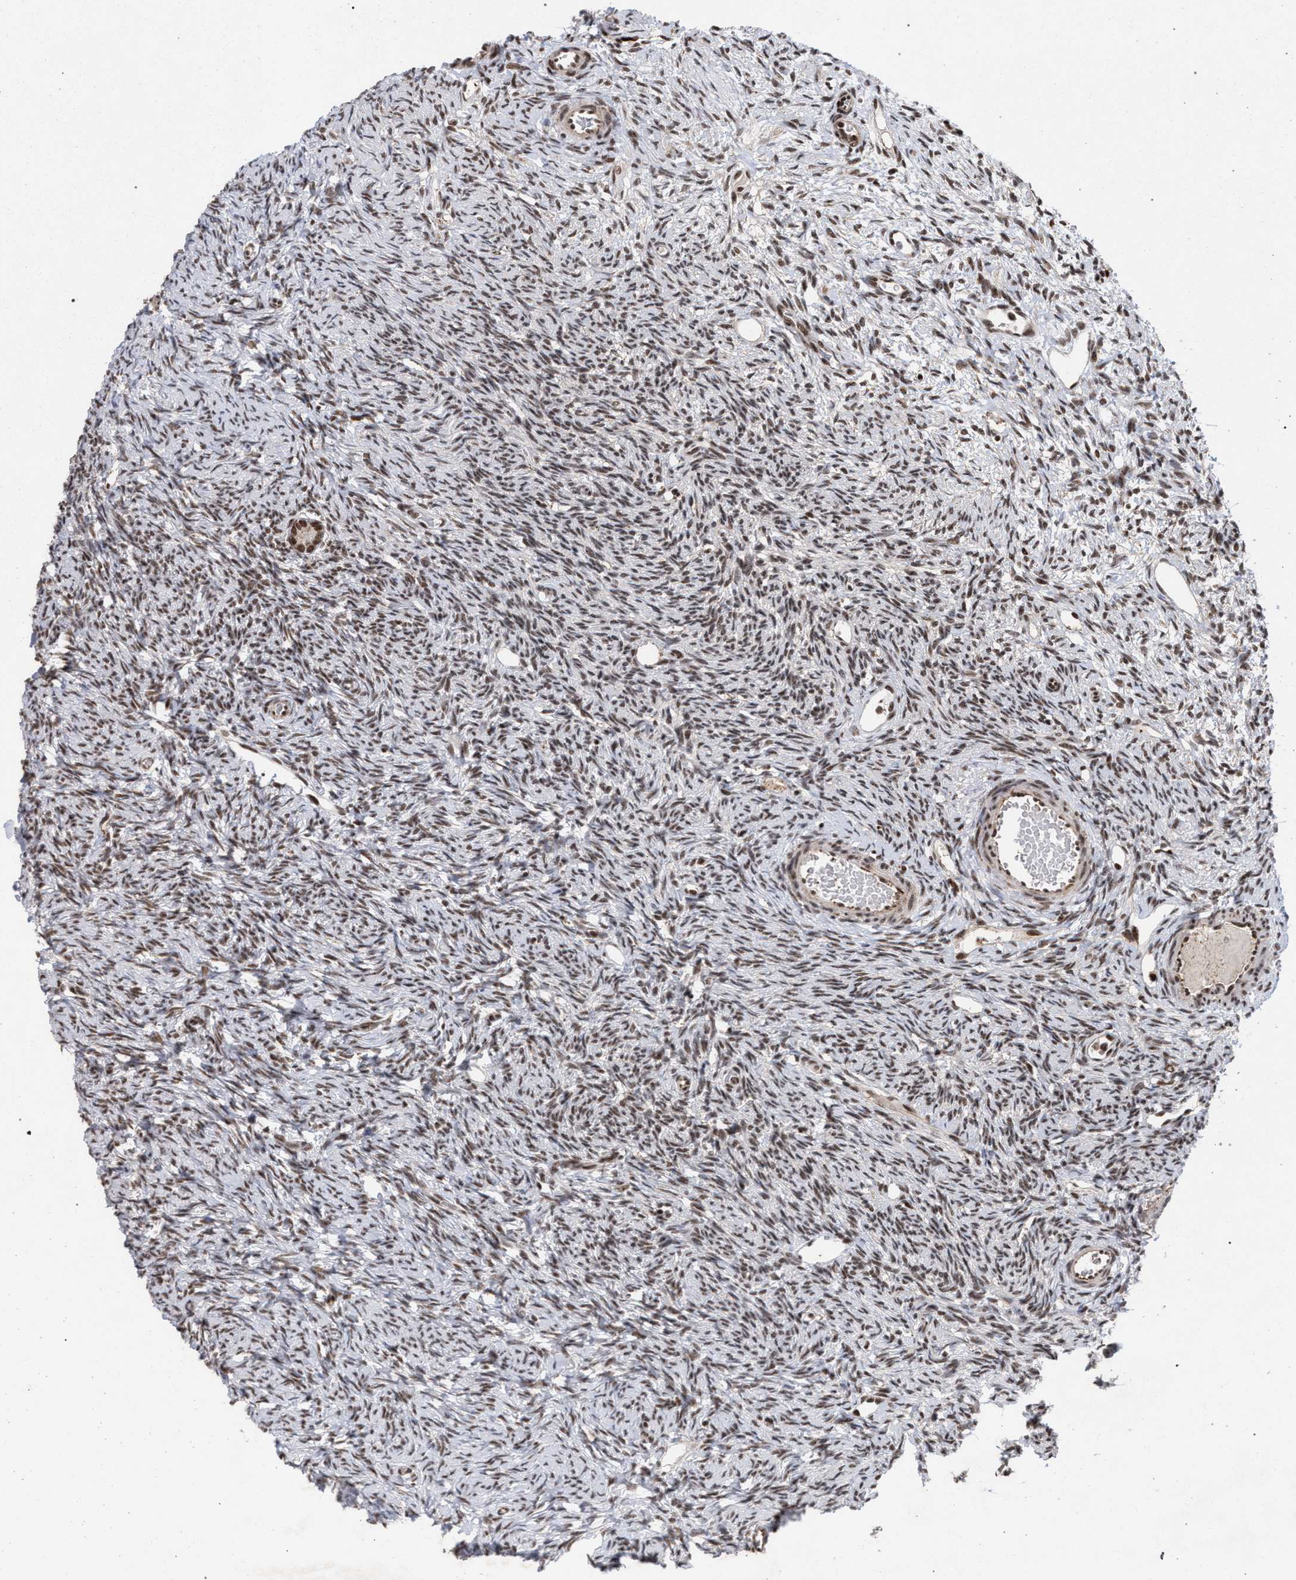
{"staining": {"intensity": "moderate", "quantity": ">75%", "location": "nuclear"}, "tissue": "ovary", "cell_type": "Follicle cells", "image_type": "normal", "snomed": [{"axis": "morphology", "description": "Normal tissue, NOS"}, {"axis": "topography", "description": "Ovary"}], "caption": "Follicle cells display moderate nuclear expression in approximately >75% of cells in normal ovary. Immunohistochemistry (ihc) stains the protein of interest in brown and the nuclei are stained blue.", "gene": "SCAF4", "patient": {"sex": "female", "age": 33}}